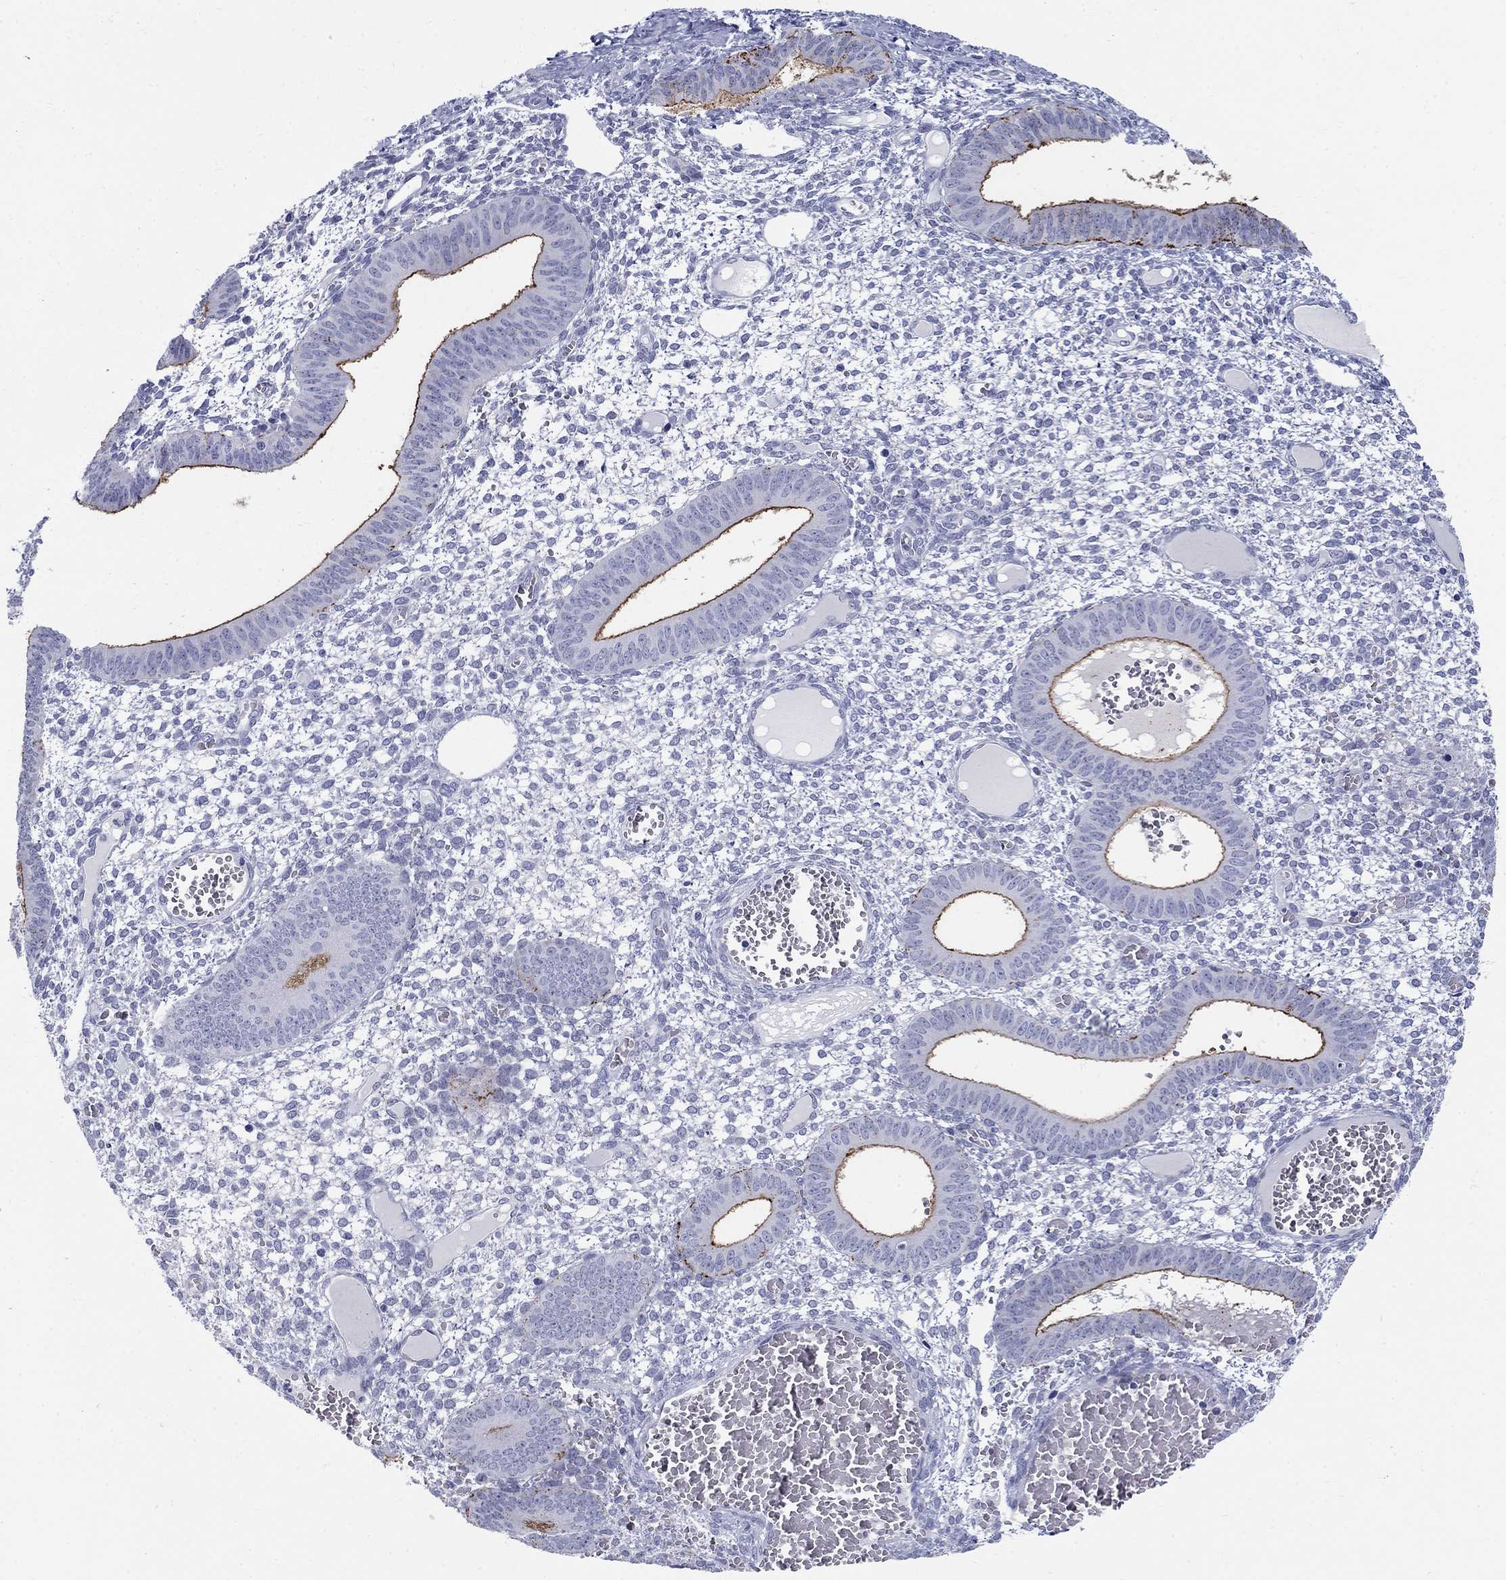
{"staining": {"intensity": "negative", "quantity": "none", "location": "none"}, "tissue": "endometrium", "cell_type": "Cells in endometrial stroma", "image_type": "normal", "snomed": [{"axis": "morphology", "description": "Normal tissue, NOS"}, {"axis": "topography", "description": "Endometrium"}], "caption": "The image shows no staining of cells in endometrial stroma in benign endometrium.", "gene": "C4orf19", "patient": {"sex": "female", "age": 42}}